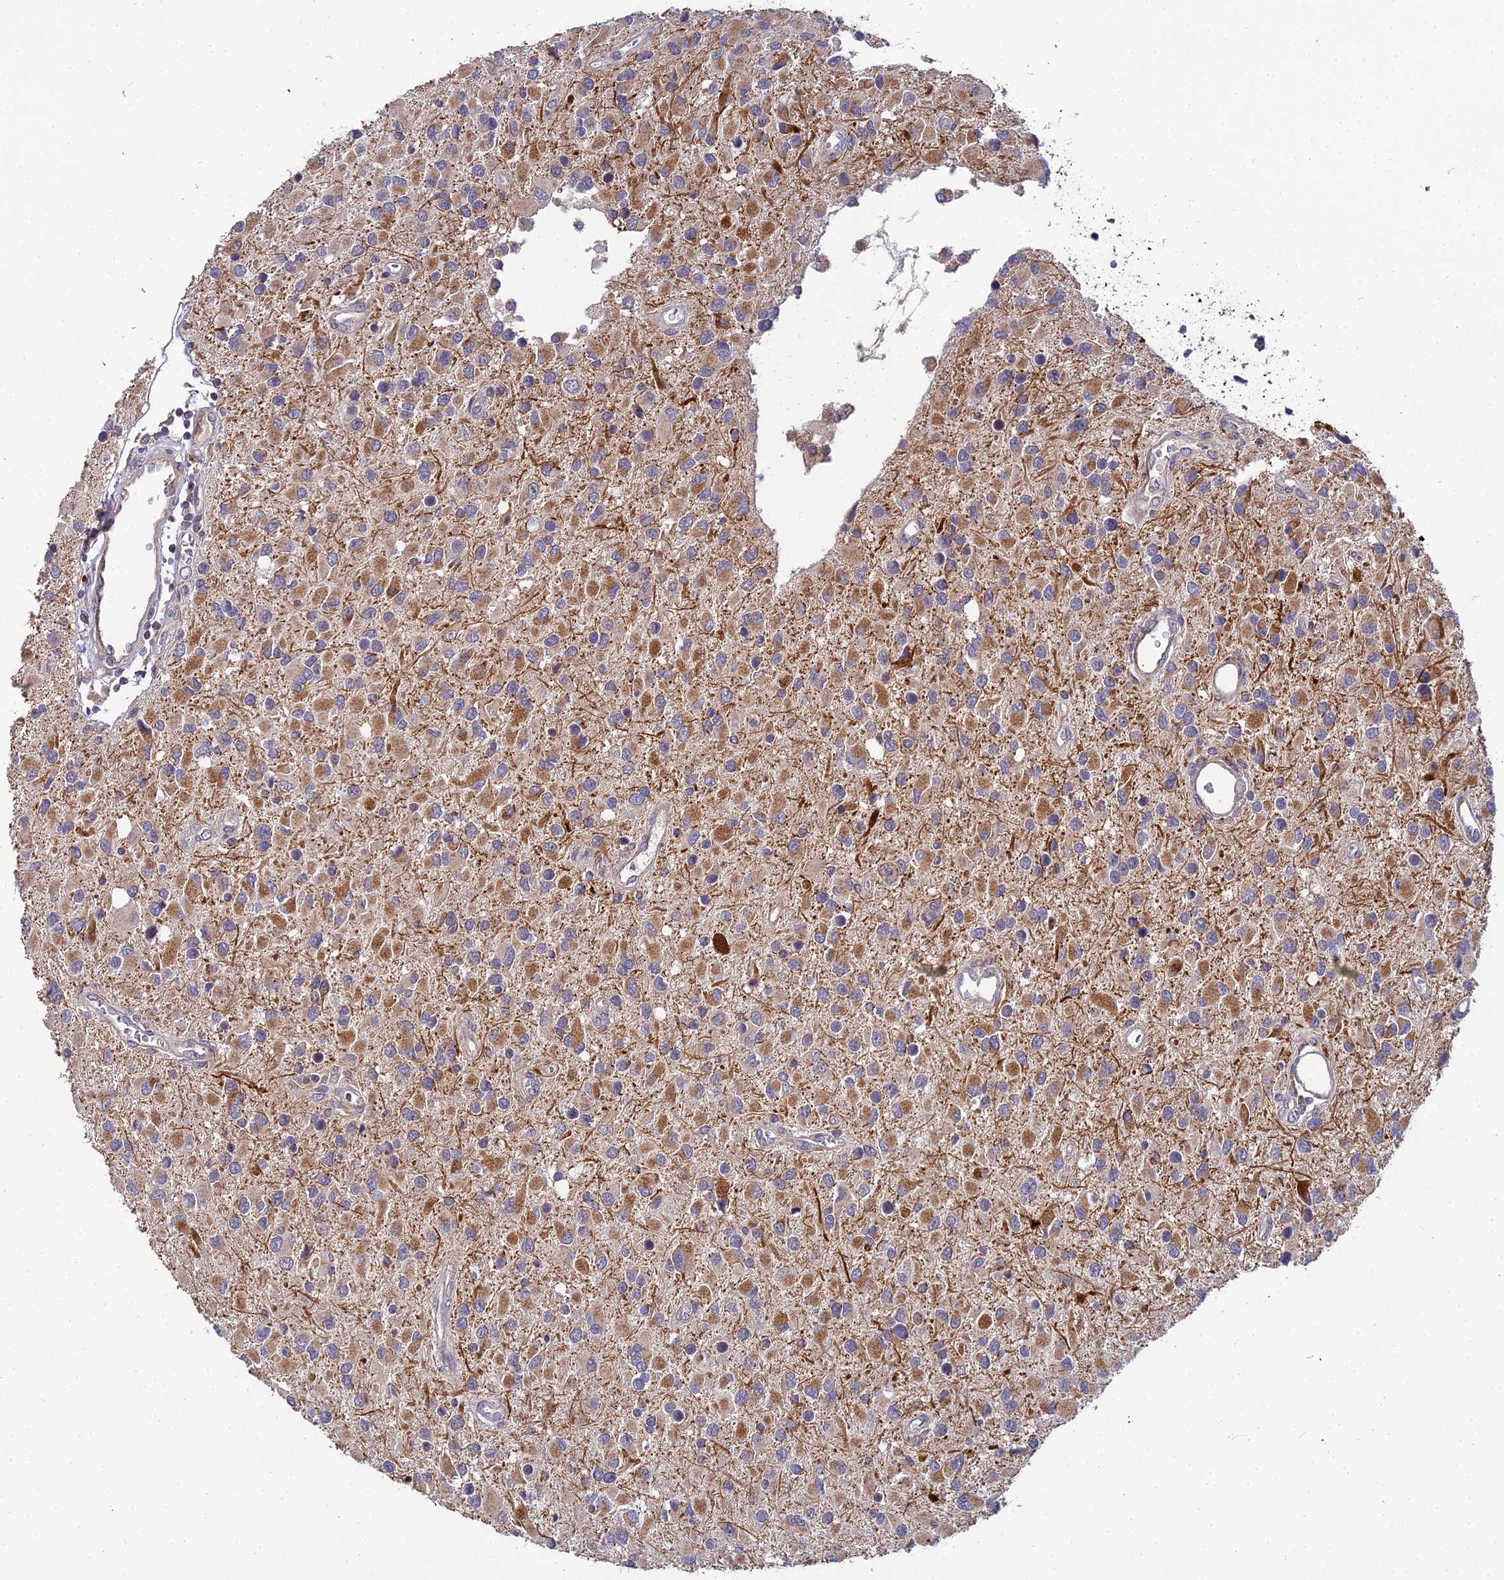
{"staining": {"intensity": "moderate", "quantity": "25%-75%", "location": "cytoplasmic/membranous"}, "tissue": "glioma", "cell_type": "Tumor cells", "image_type": "cancer", "snomed": [{"axis": "morphology", "description": "Glioma, malignant, High grade"}, {"axis": "topography", "description": "Brain"}], "caption": "The micrograph displays immunohistochemical staining of glioma. There is moderate cytoplasmic/membranous staining is appreciated in approximately 25%-75% of tumor cells.", "gene": "NPY", "patient": {"sex": "male", "age": 53}}